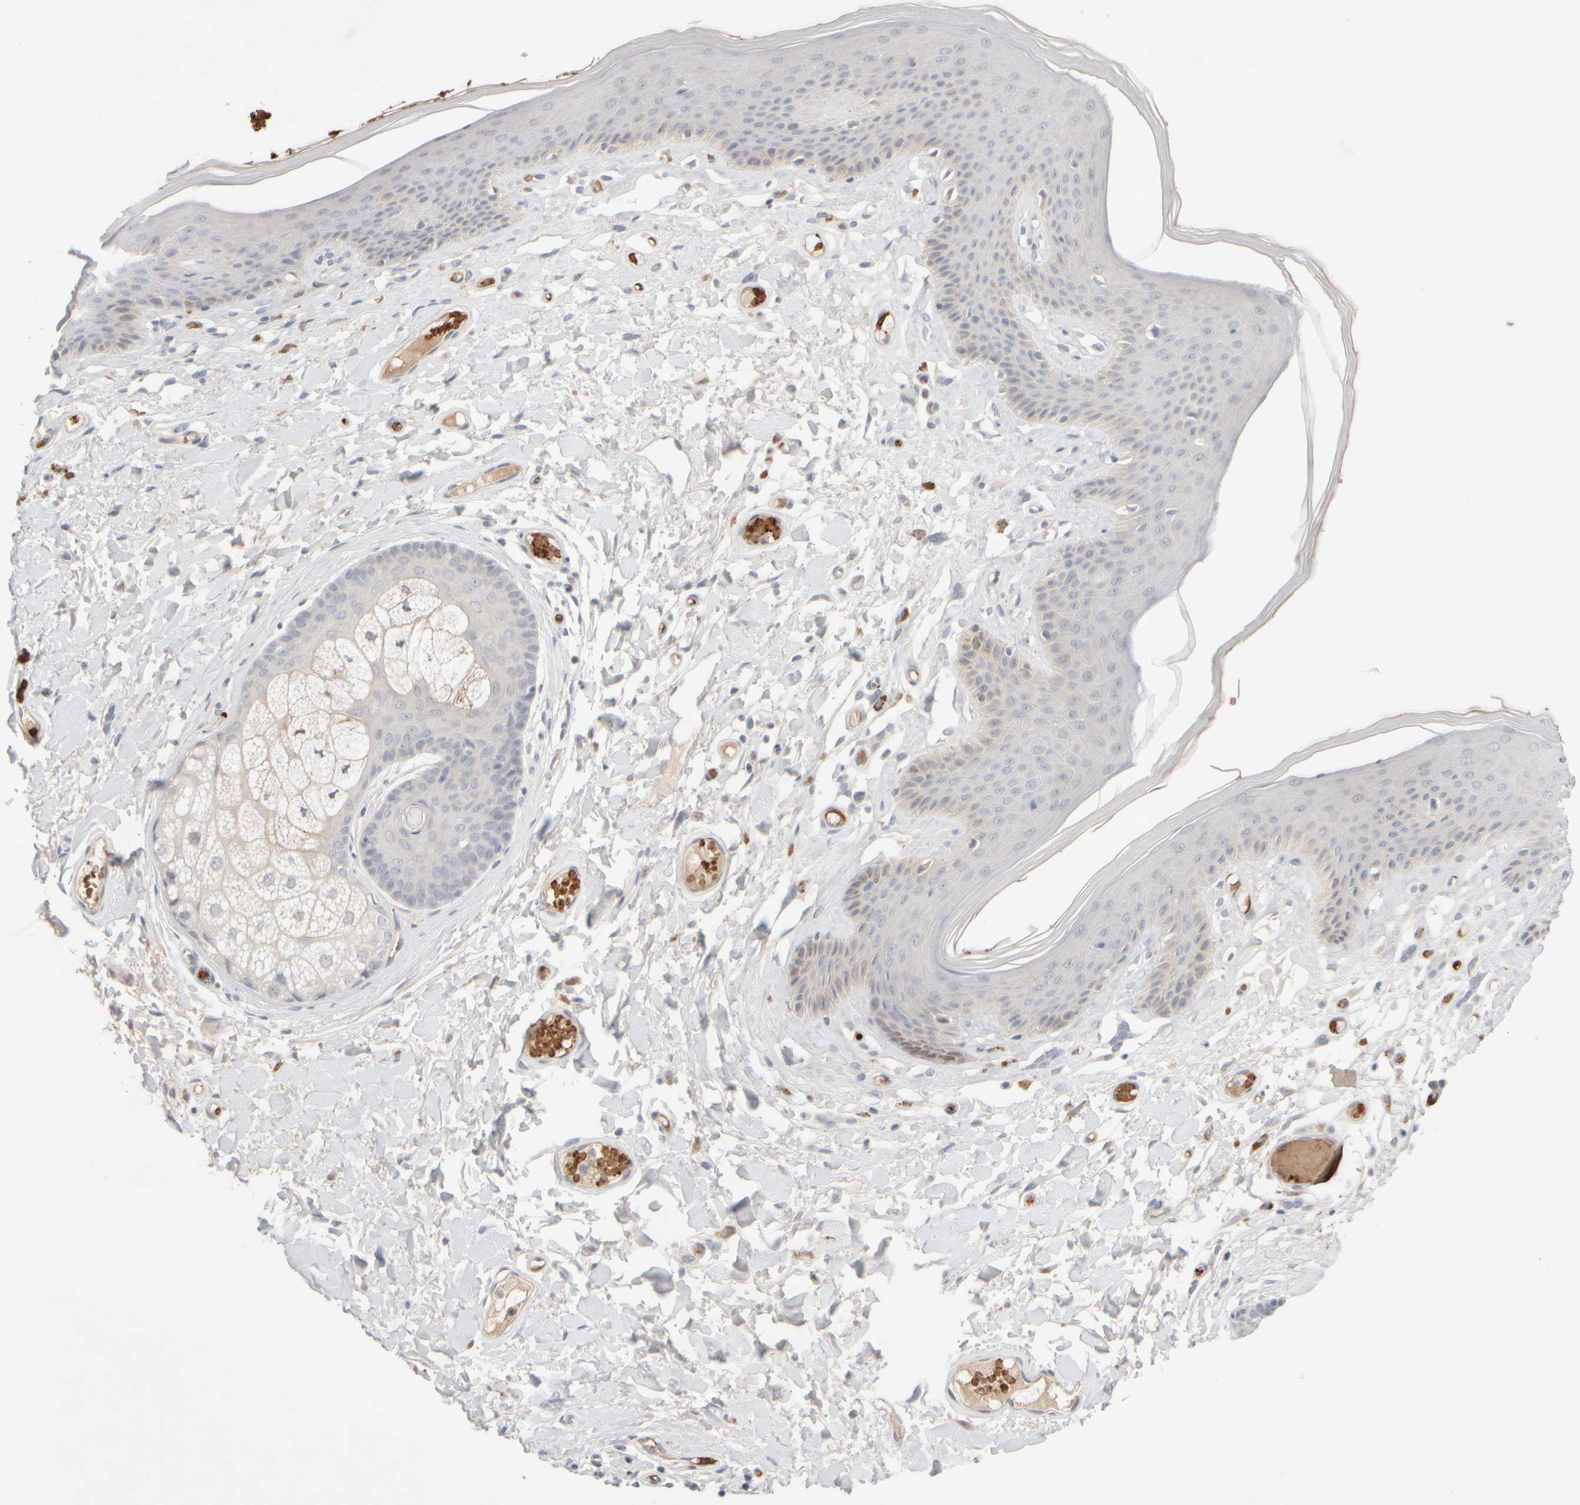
{"staining": {"intensity": "moderate", "quantity": "<25%", "location": "cytoplasmic/membranous"}, "tissue": "skin", "cell_type": "Epidermal cells", "image_type": "normal", "snomed": [{"axis": "morphology", "description": "Normal tissue, NOS"}, {"axis": "topography", "description": "Vulva"}], "caption": "DAB immunohistochemical staining of benign skin shows moderate cytoplasmic/membranous protein expression in about <25% of epidermal cells.", "gene": "MST1", "patient": {"sex": "female", "age": 73}}